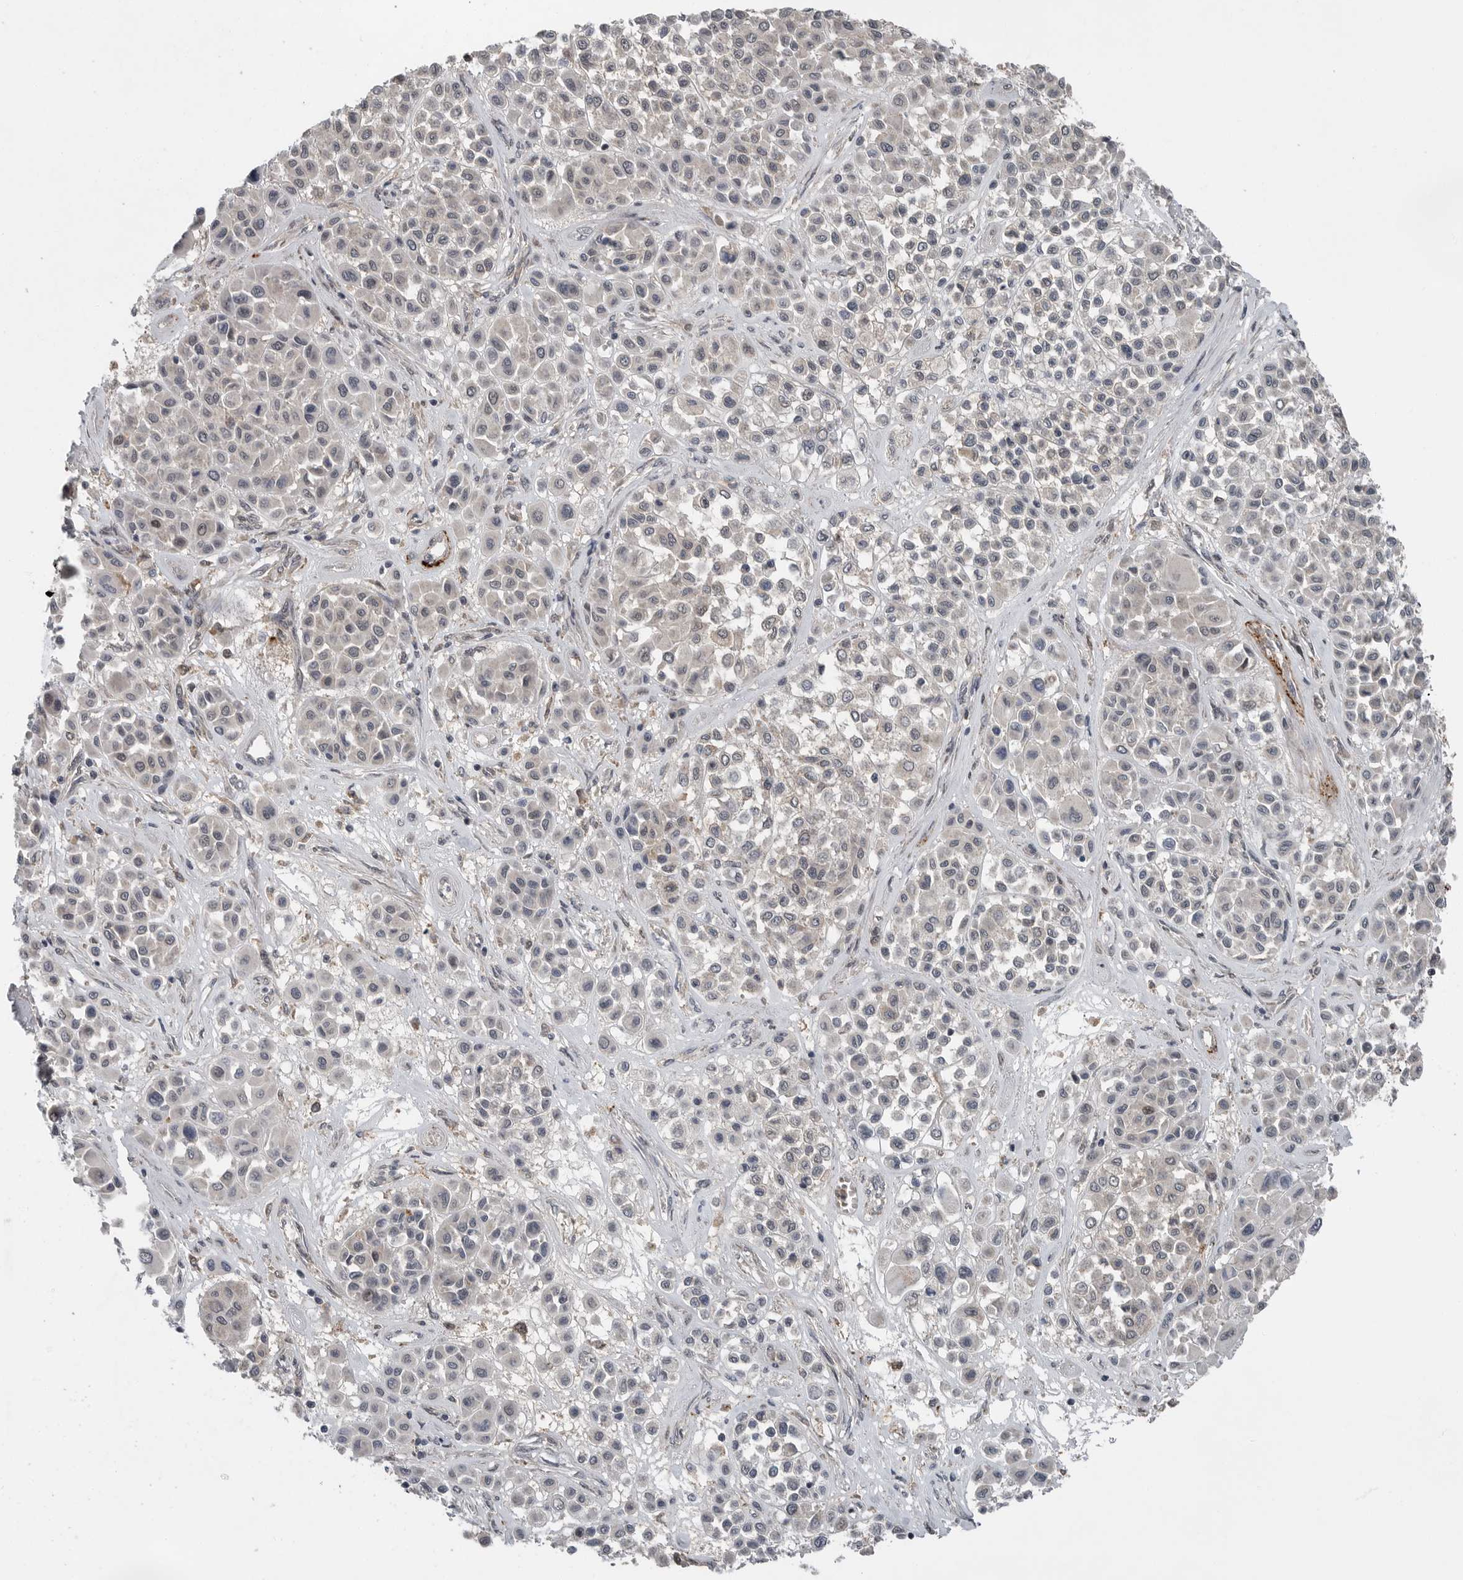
{"staining": {"intensity": "negative", "quantity": "none", "location": "none"}, "tissue": "melanoma", "cell_type": "Tumor cells", "image_type": "cancer", "snomed": [{"axis": "morphology", "description": "Malignant melanoma, Metastatic site"}, {"axis": "topography", "description": "Soft tissue"}], "caption": "The photomicrograph demonstrates no staining of tumor cells in malignant melanoma (metastatic site).", "gene": "SCP2", "patient": {"sex": "male", "age": 41}}